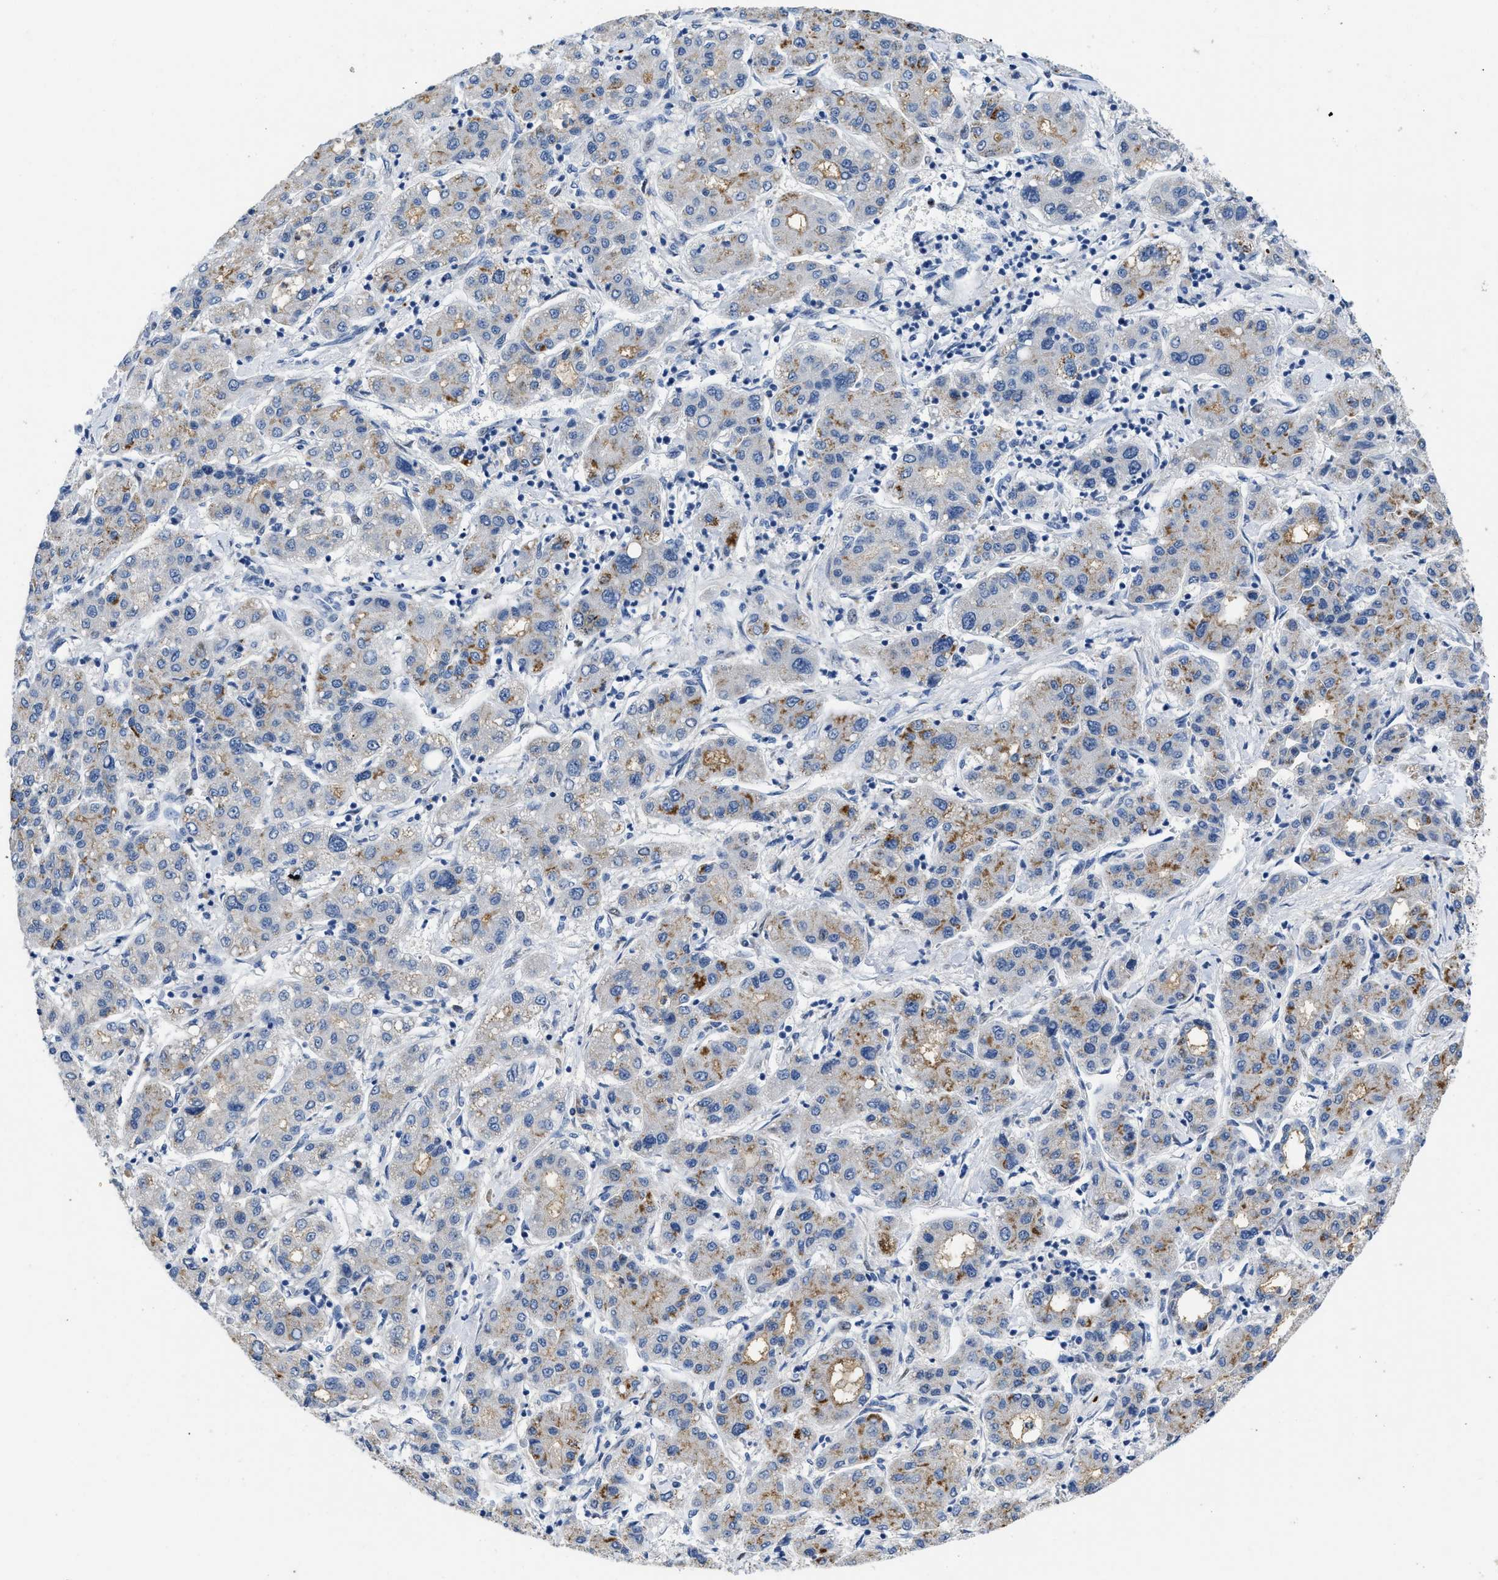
{"staining": {"intensity": "moderate", "quantity": "<25%", "location": "cytoplasmic/membranous"}, "tissue": "liver cancer", "cell_type": "Tumor cells", "image_type": "cancer", "snomed": [{"axis": "morphology", "description": "Carcinoma, Hepatocellular, NOS"}, {"axis": "topography", "description": "Liver"}], "caption": "Immunohistochemical staining of hepatocellular carcinoma (liver) exhibits low levels of moderate cytoplasmic/membranous staining in about <25% of tumor cells. Nuclei are stained in blue.", "gene": "NFIX", "patient": {"sex": "male", "age": 65}}